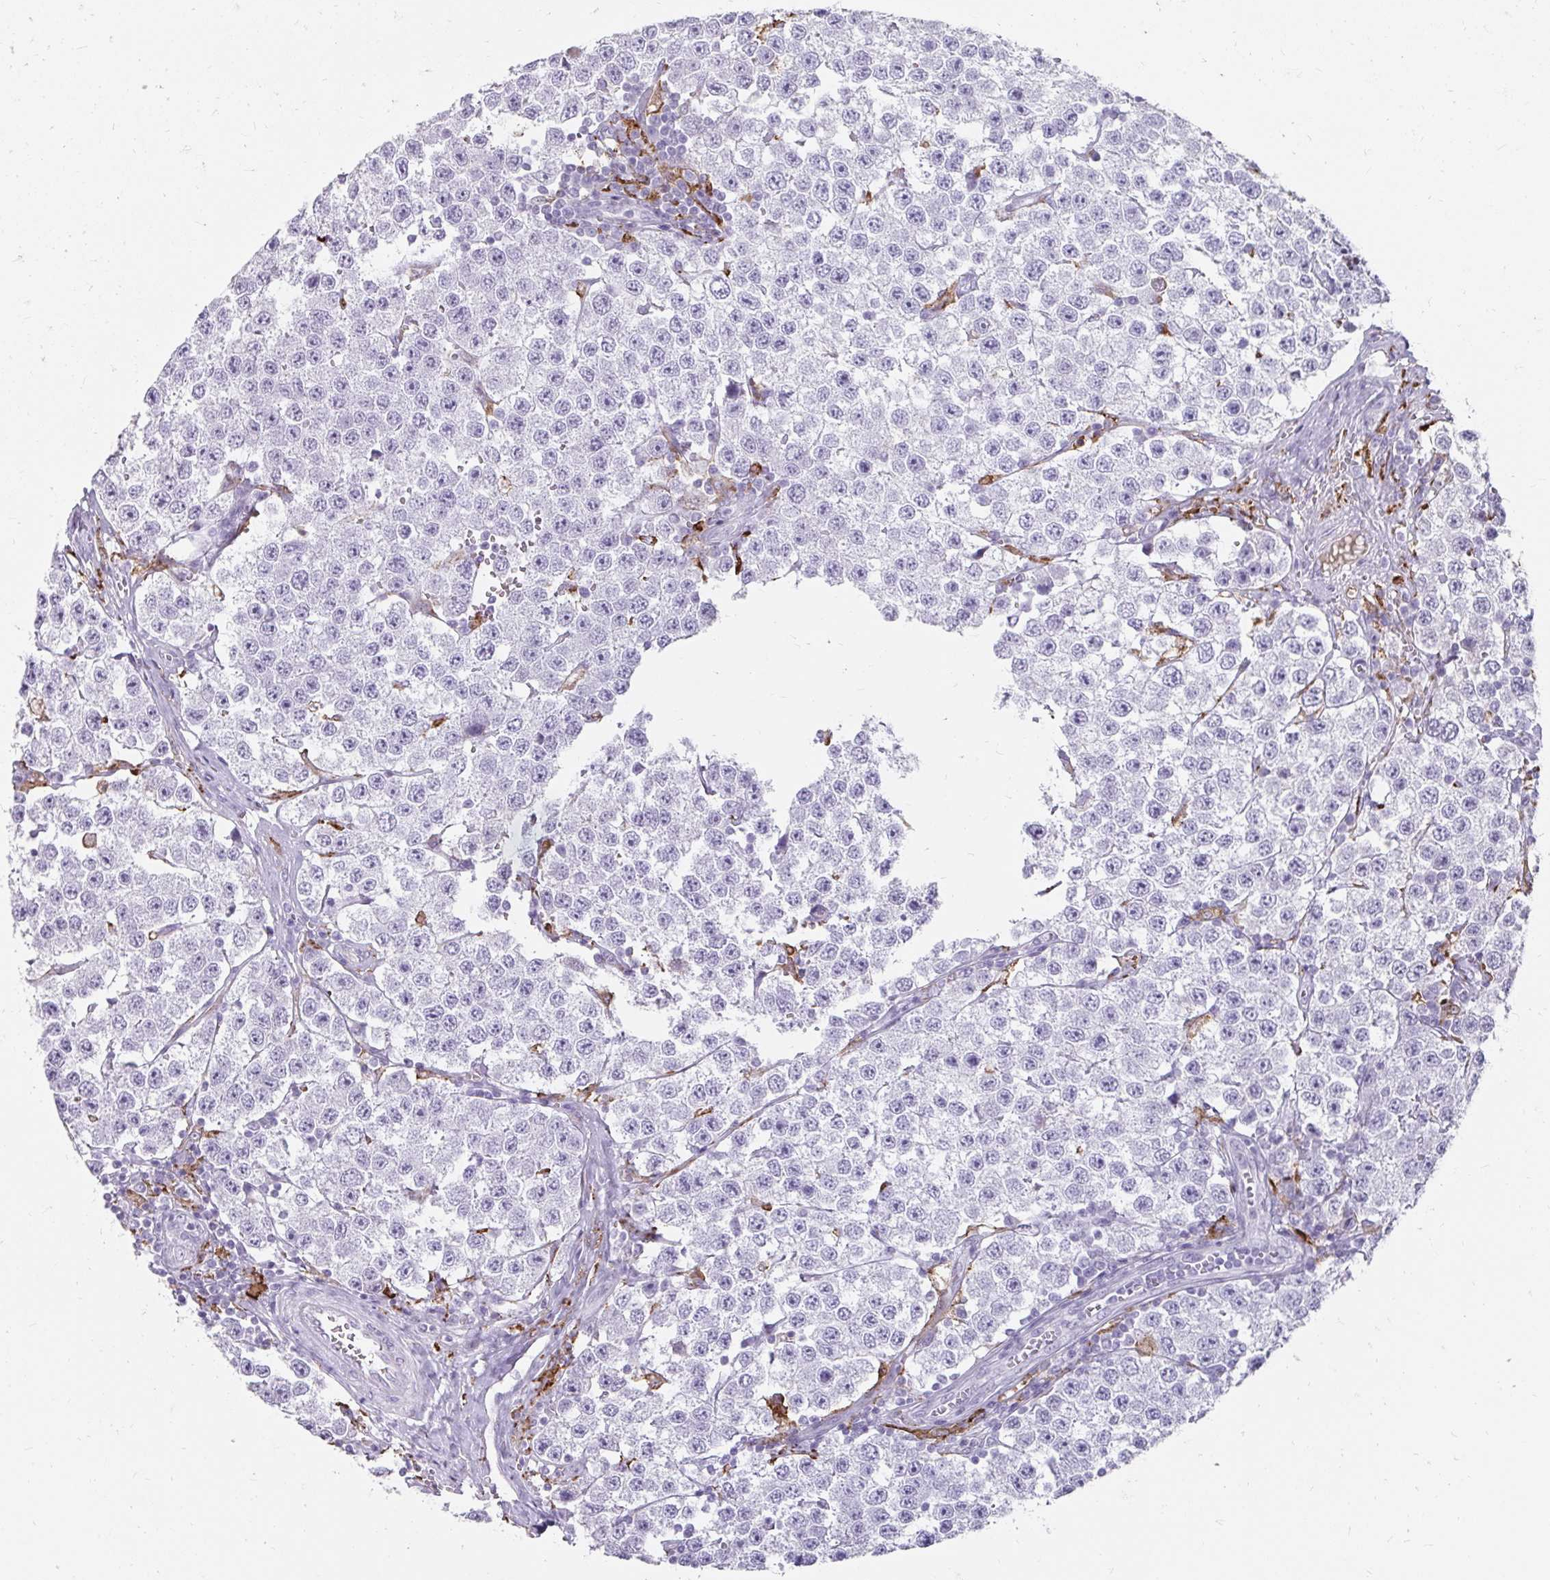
{"staining": {"intensity": "negative", "quantity": "none", "location": "none"}, "tissue": "testis cancer", "cell_type": "Tumor cells", "image_type": "cancer", "snomed": [{"axis": "morphology", "description": "Seminoma, NOS"}, {"axis": "topography", "description": "Testis"}], "caption": "Tumor cells show no significant protein staining in testis cancer. The staining is performed using DAB brown chromogen with nuclei counter-stained in using hematoxylin.", "gene": "CD163", "patient": {"sex": "male", "age": 34}}